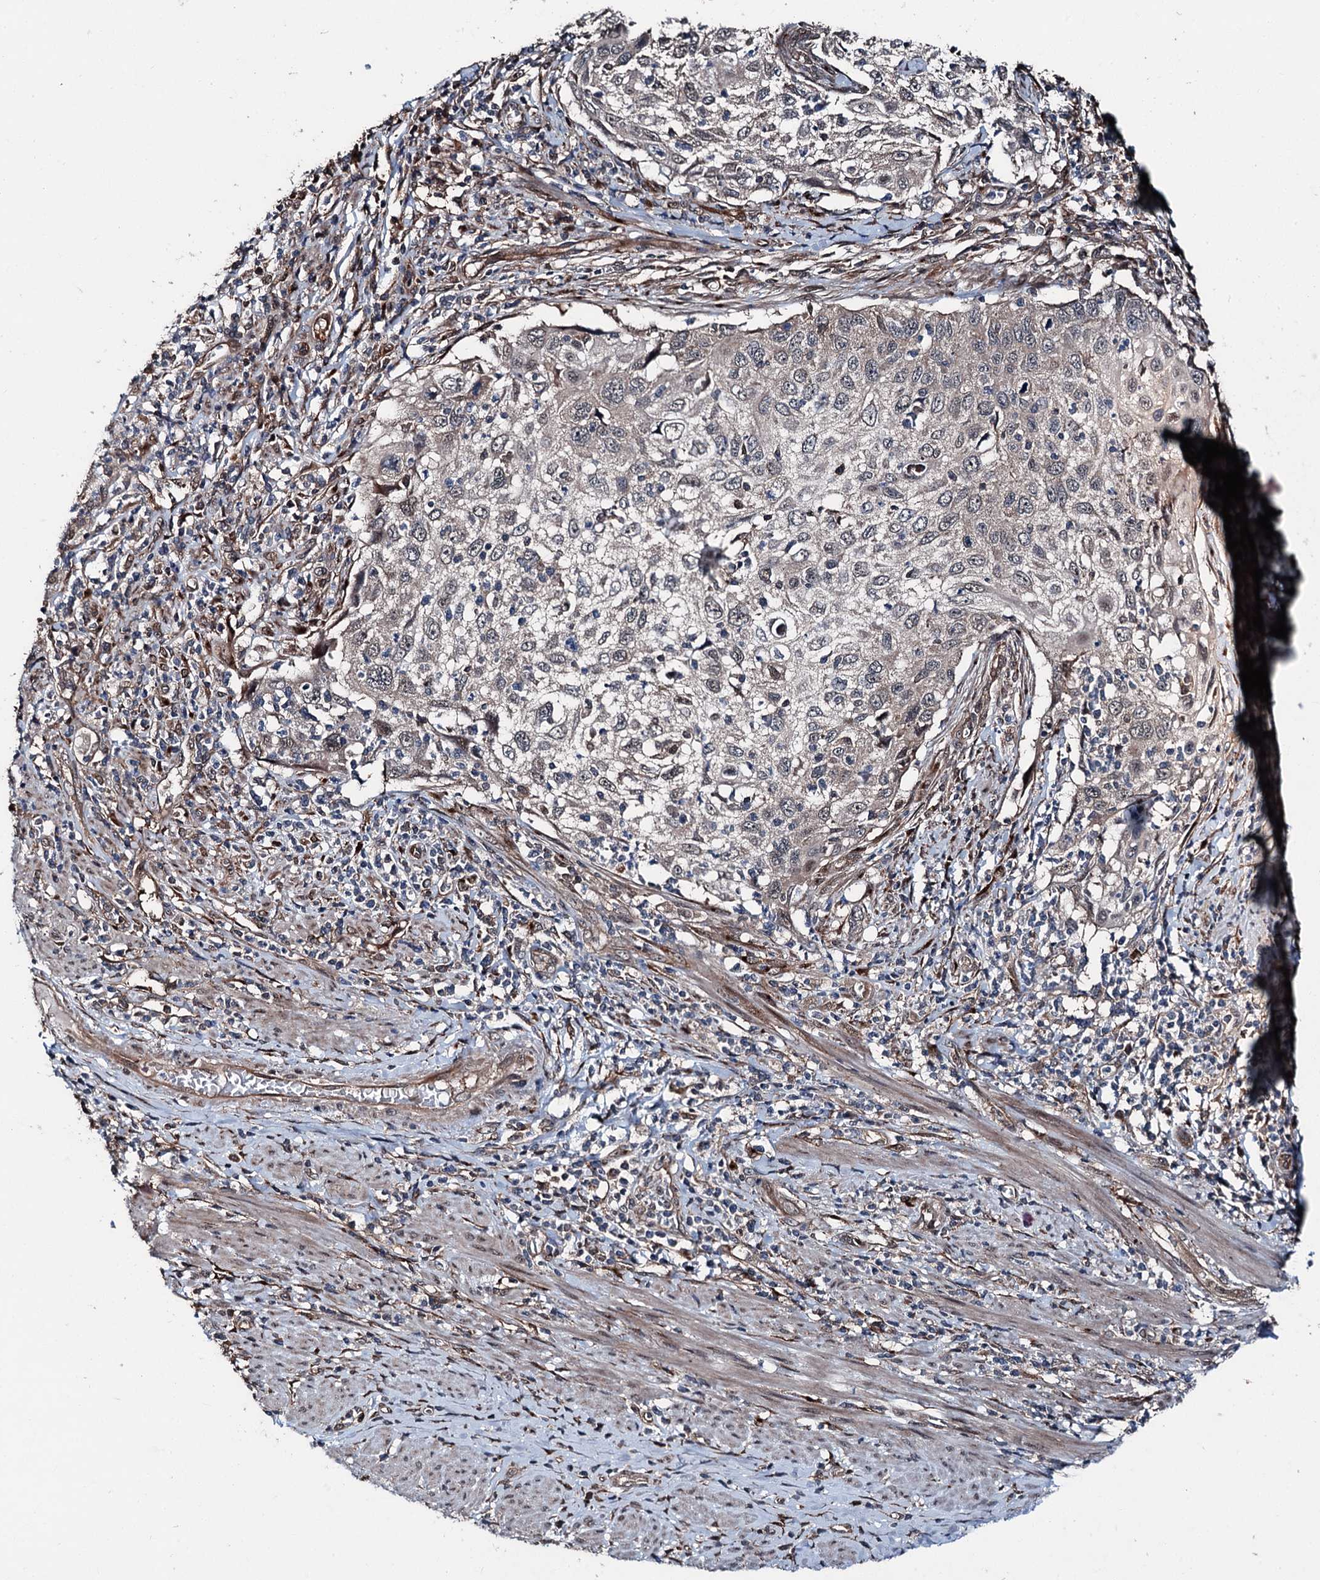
{"staining": {"intensity": "weak", "quantity": "<25%", "location": "cytoplasmic/membranous"}, "tissue": "cervical cancer", "cell_type": "Tumor cells", "image_type": "cancer", "snomed": [{"axis": "morphology", "description": "Squamous cell carcinoma, NOS"}, {"axis": "topography", "description": "Cervix"}], "caption": "Tumor cells show no significant protein positivity in cervical cancer (squamous cell carcinoma).", "gene": "PSMD13", "patient": {"sex": "female", "age": 70}}